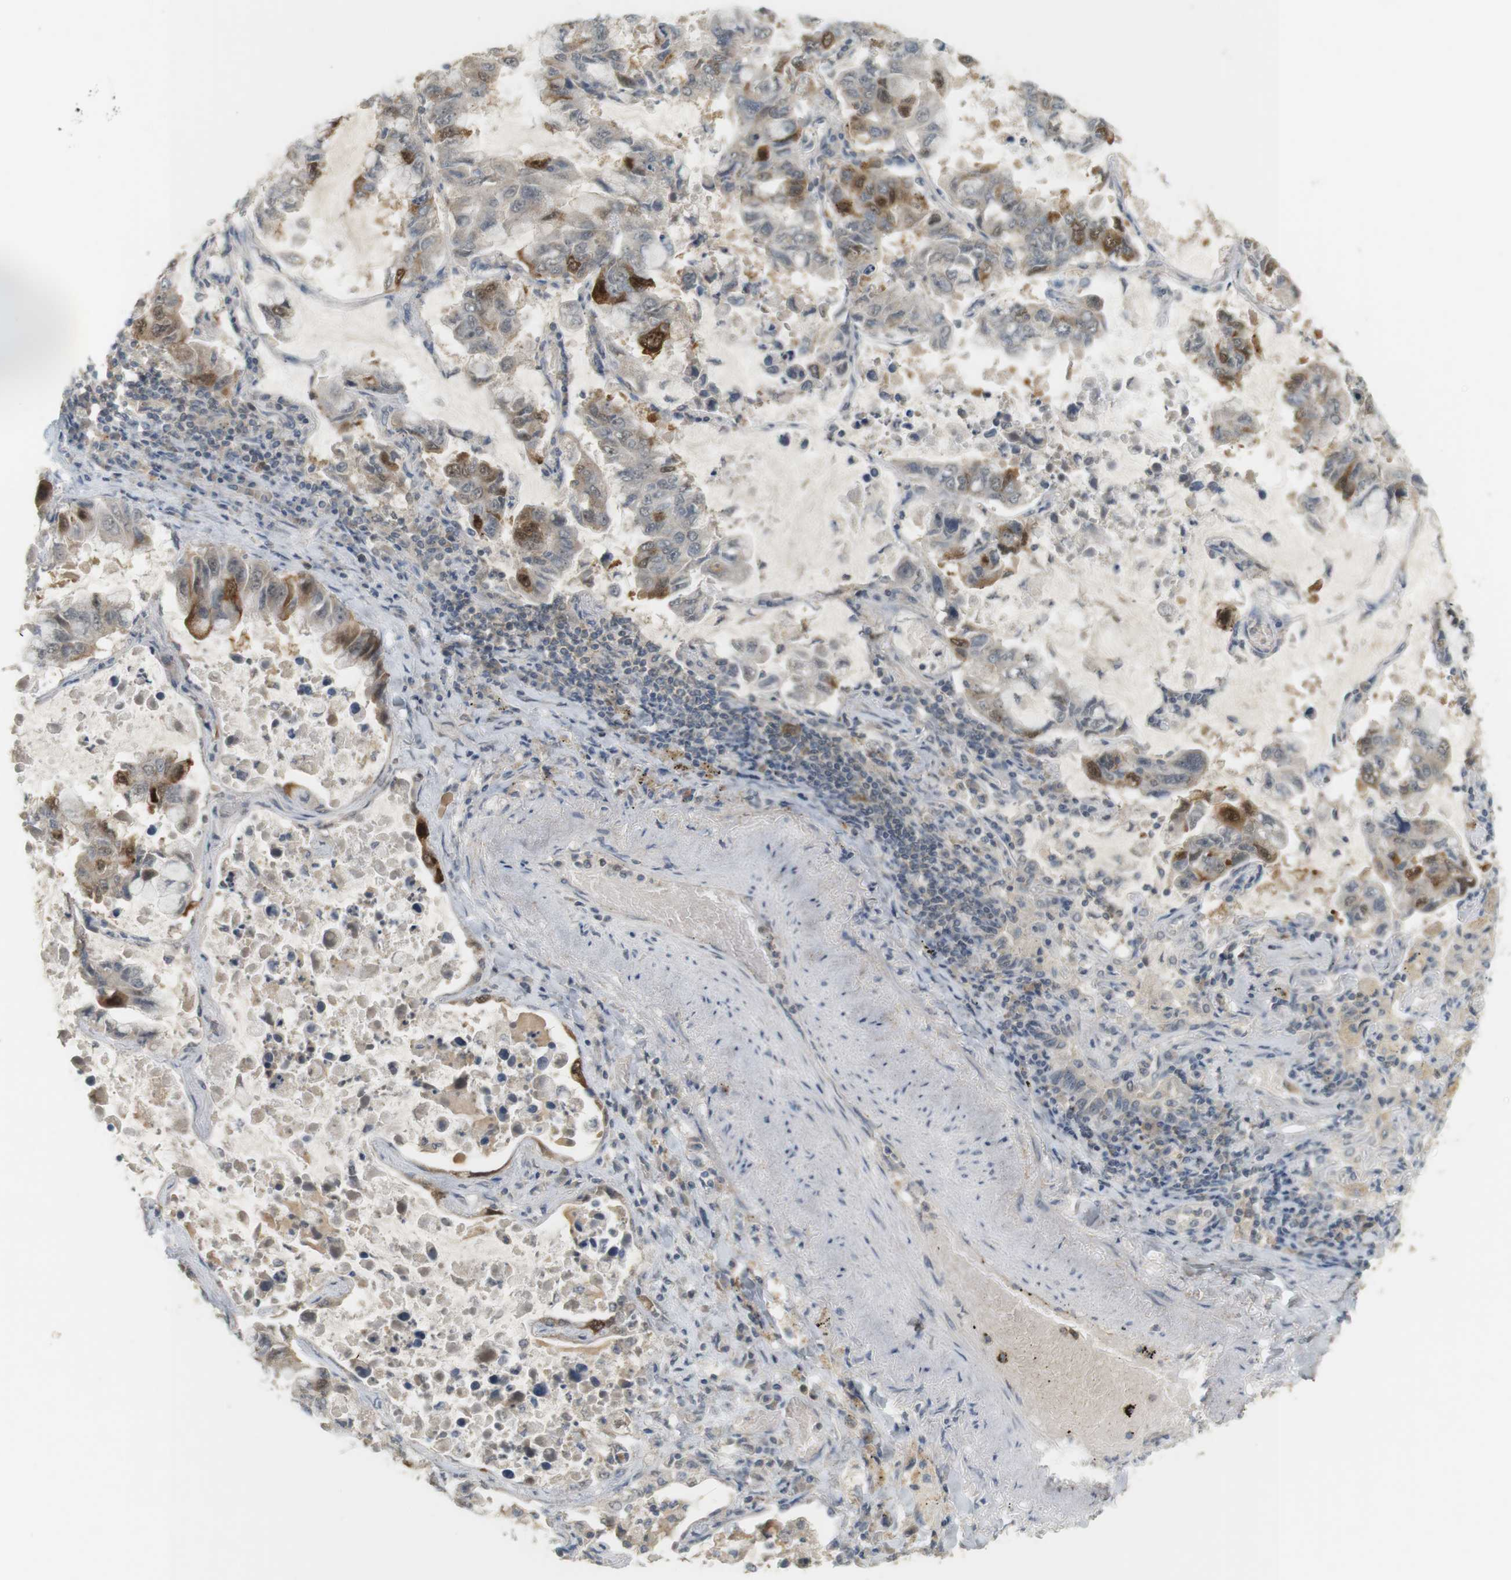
{"staining": {"intensity": "strong", "quantity": "<25%", "location": "cytoplasmic/membranous,nuclear"}, "tissue": "lung cancer", "cell_type": "Tumor cells", "image_type": "cancer", "snomed": [{"axis": "morphology", "description": "Adenocarcinoma, NOS"}, {"axis": "topography", "description": "Lung"}], "caption": "High-magnification brightfield microscopy of adenocarcinoma (lung) stained with DAB (brown) and counterstained with hematoxylin (blue). tumor cells exhibit strong cytoplasmic/membranous and nuclear expression is identified in approximately<25% of cells.", "gene": "TTK", "patient": {"sex": "male", "age": 64}}